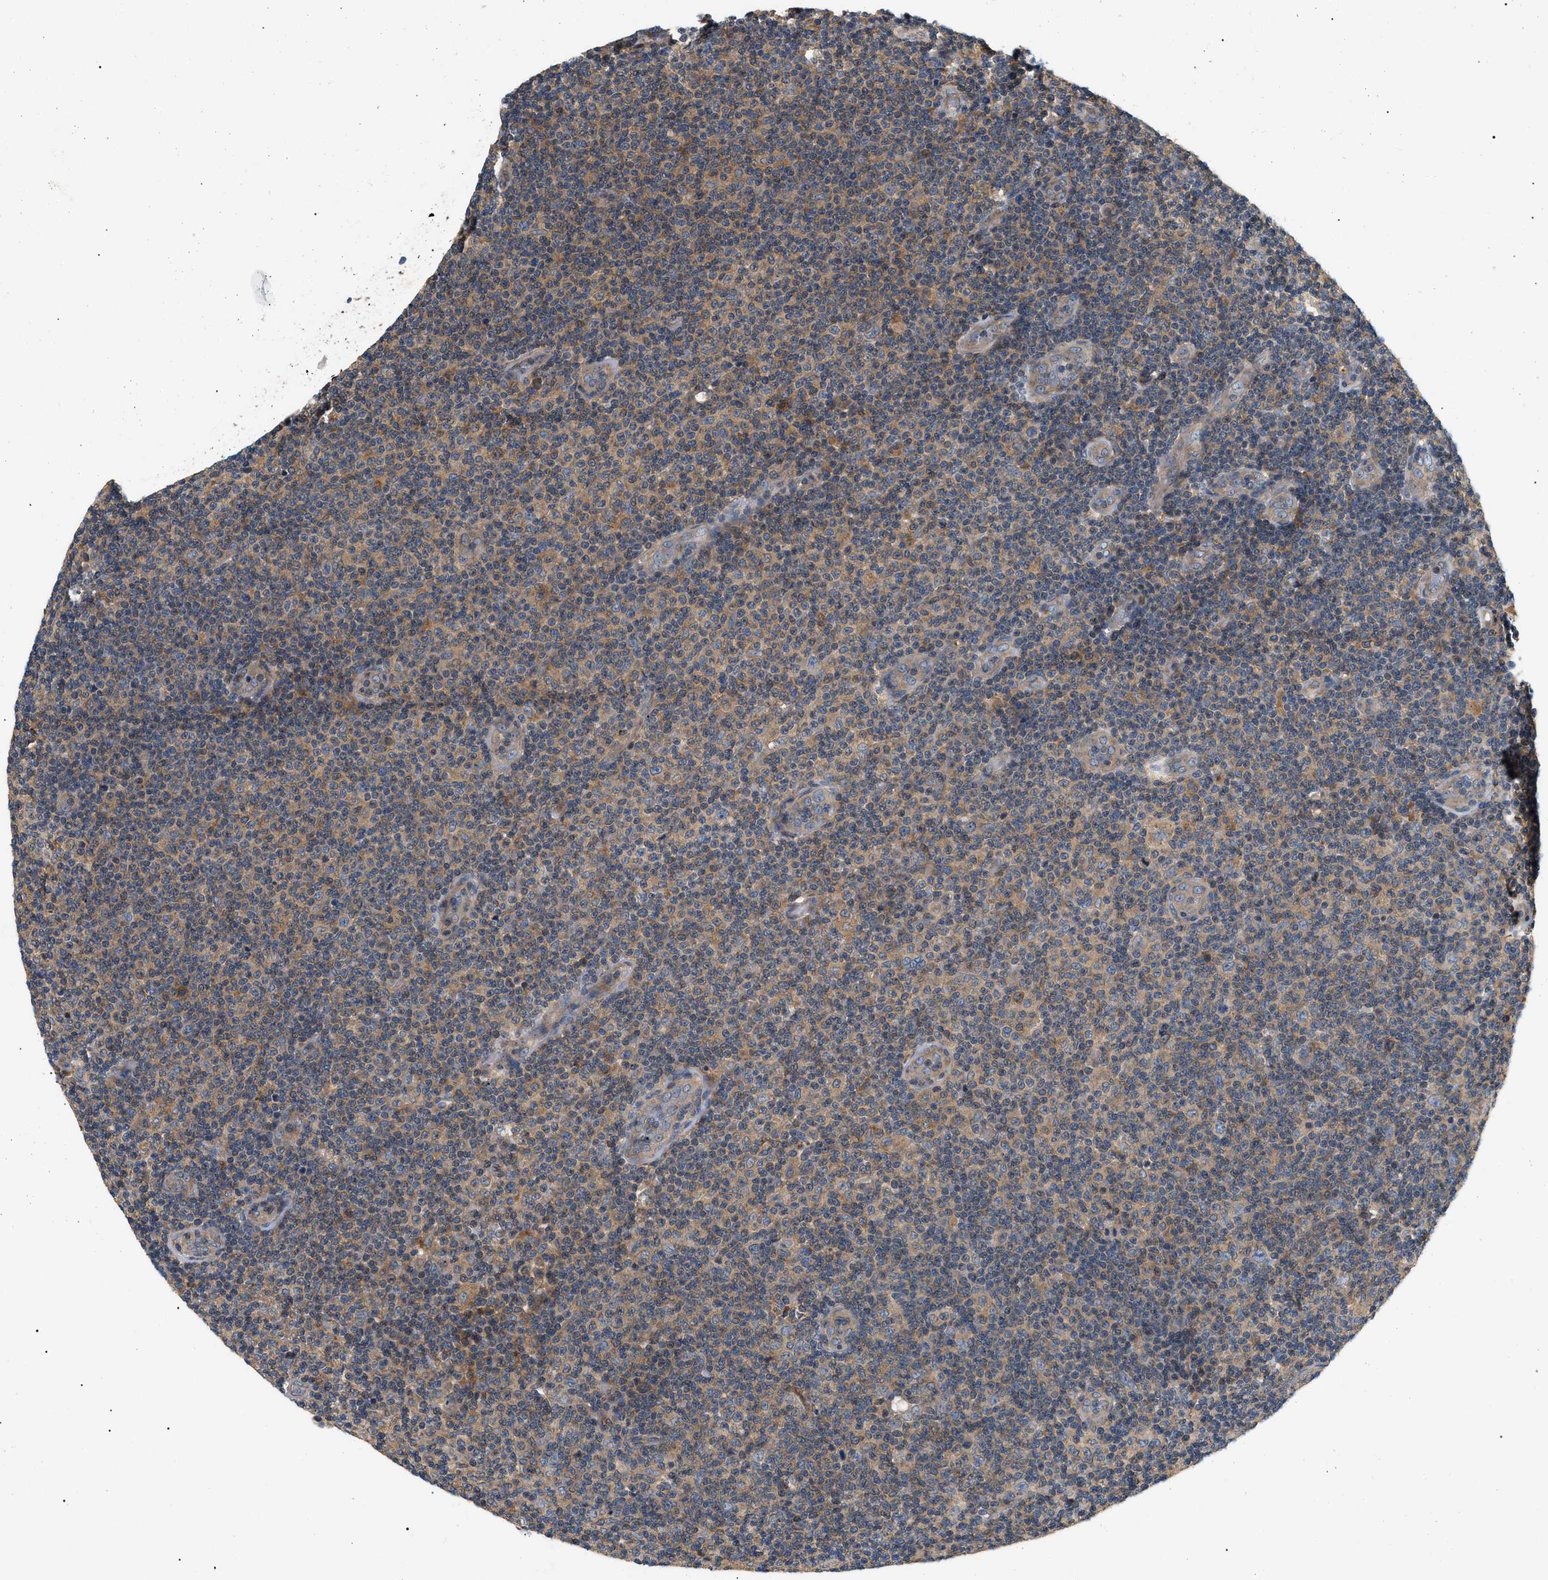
{"staining": {"intensity": "weak", "quantity": ">75%", "location": "cytoplasmic/membranous"}, "tissue": "lymphoma", "cell_type": "Tumor cells", "image_type": "cancer", "snomed": [{"axis": "morphology", "description": "Malignant lymphoma, non-Hodgkin's type, Low grade"}, {"axis": "topography", "description": "Lymph node"}], "caption": "IHC of low-grade malignant lymphoma, non-Hodgkin's type displays low levels of weak cytoplasmic/membranous staining in about >75% of tumor cells. Using DAB (brown) and hematoxylin (blue) stains, captured at high magnification using brightfield microscopy.", "gene": "PPM1B", "patient": {"sex": "male", "age": 83}}